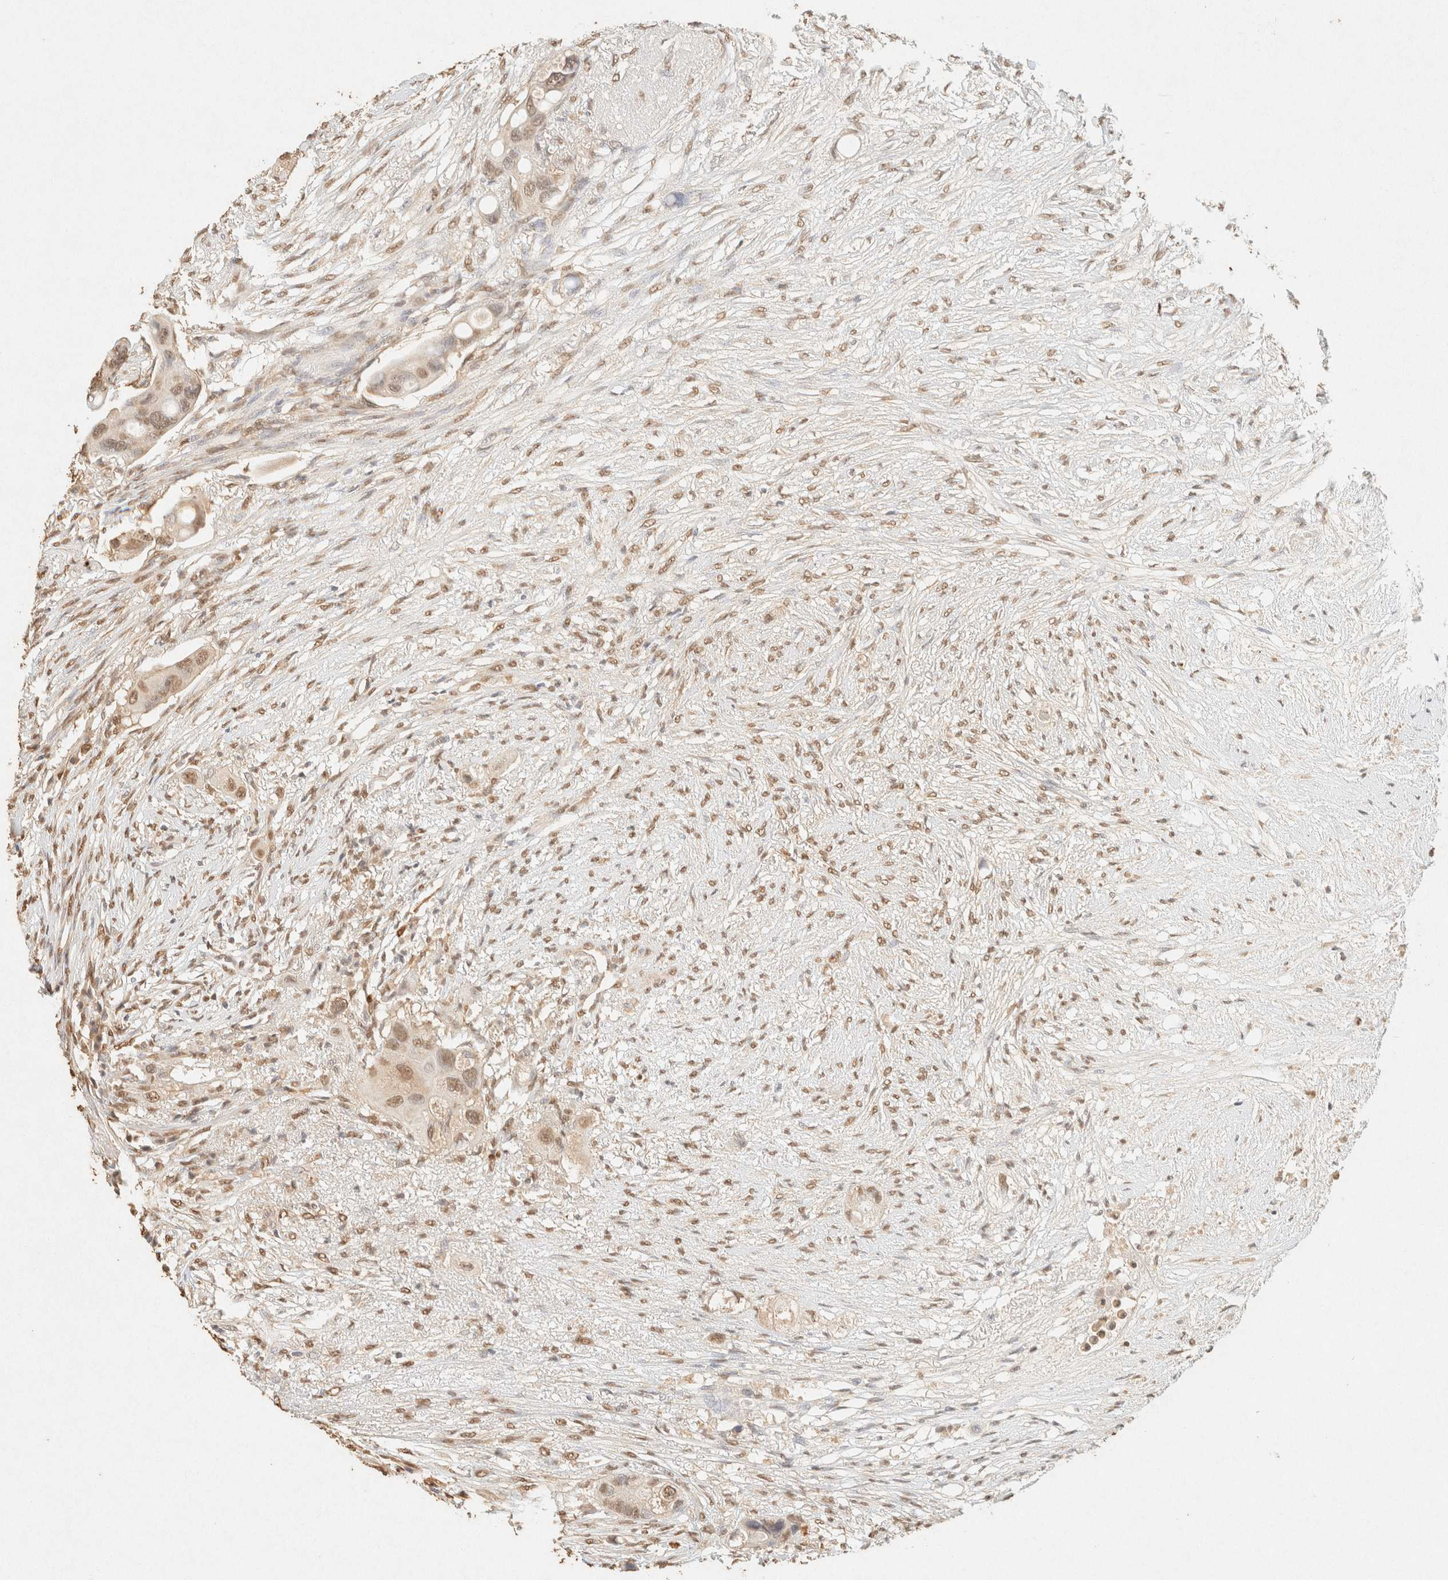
{"staining": {"intensity": "weak", "quantity": ">75%", "location": "nuclear"}, "tissue": "colorectal cancer", "cell_type": "Tumor cells", "image_type": "cancer", "snomed": [{"axis": "morphology", "description": "Adenocarcinoma, NOS"}, {"axis": "topography", "description": "Colon"}], "caption": "Approximately >75% of tumor cells in colorectal adenocarcinoma display weak nuclear protein expression as visualized by brown immunohistochemical staining.", "gene": "S100A13", "patient": {"sex": "female", "age": 57}}